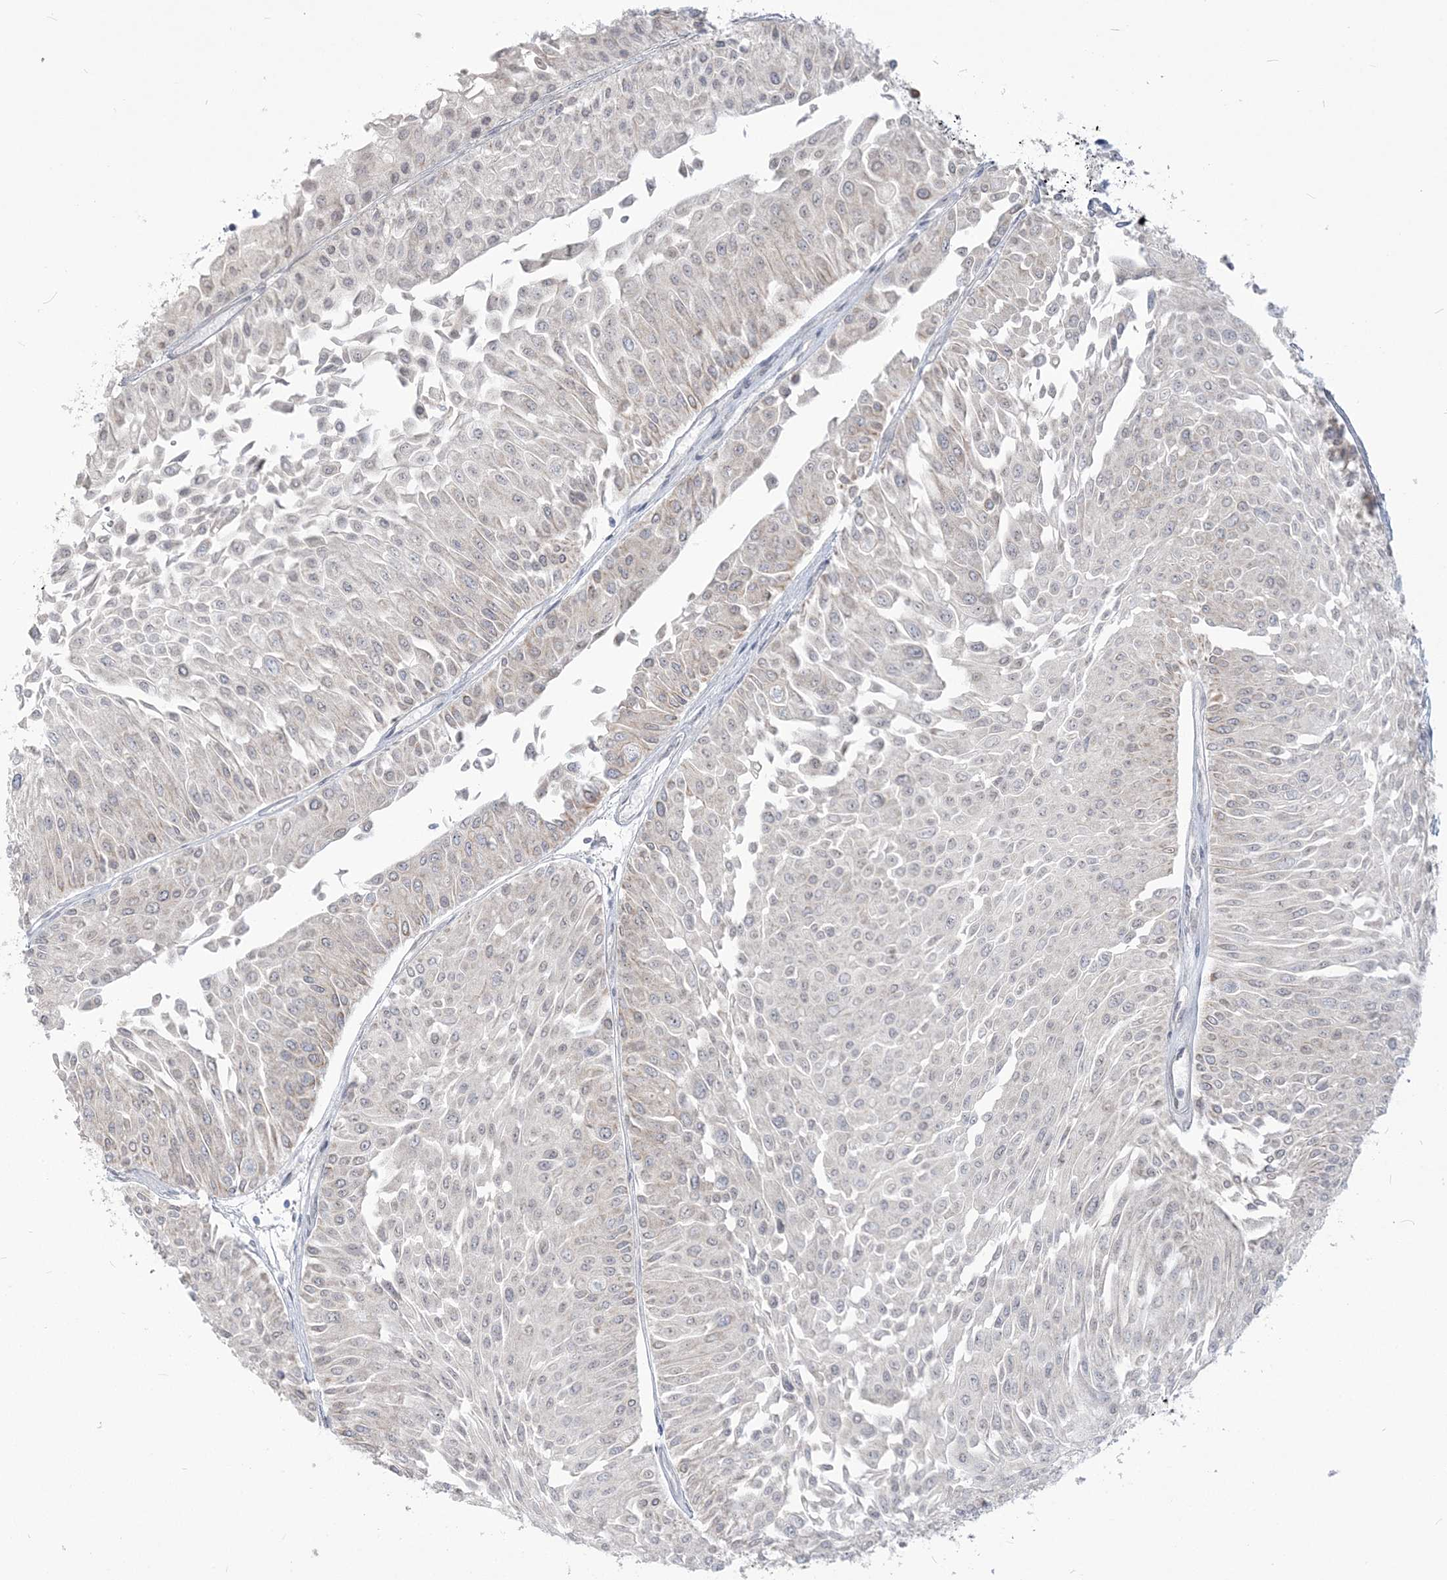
{"staining": {"intensity": "negative", "quantity": "none", "location": "none"}, "tissue": "urothelial cancer", "cell_type": "Tumor cells", "image_type": "cancer", "snomed": [{"axis": "morphology", "description": "Urothelial carcinoma, Low grade"}, {"axis": "topography", "description": "Urinary bladder"}], "caption": "Tumor cells are negative for protein expression in human urothelial cancer.", "gene": "SDAD1", "patient": {"sex": "male", "age": 67}}